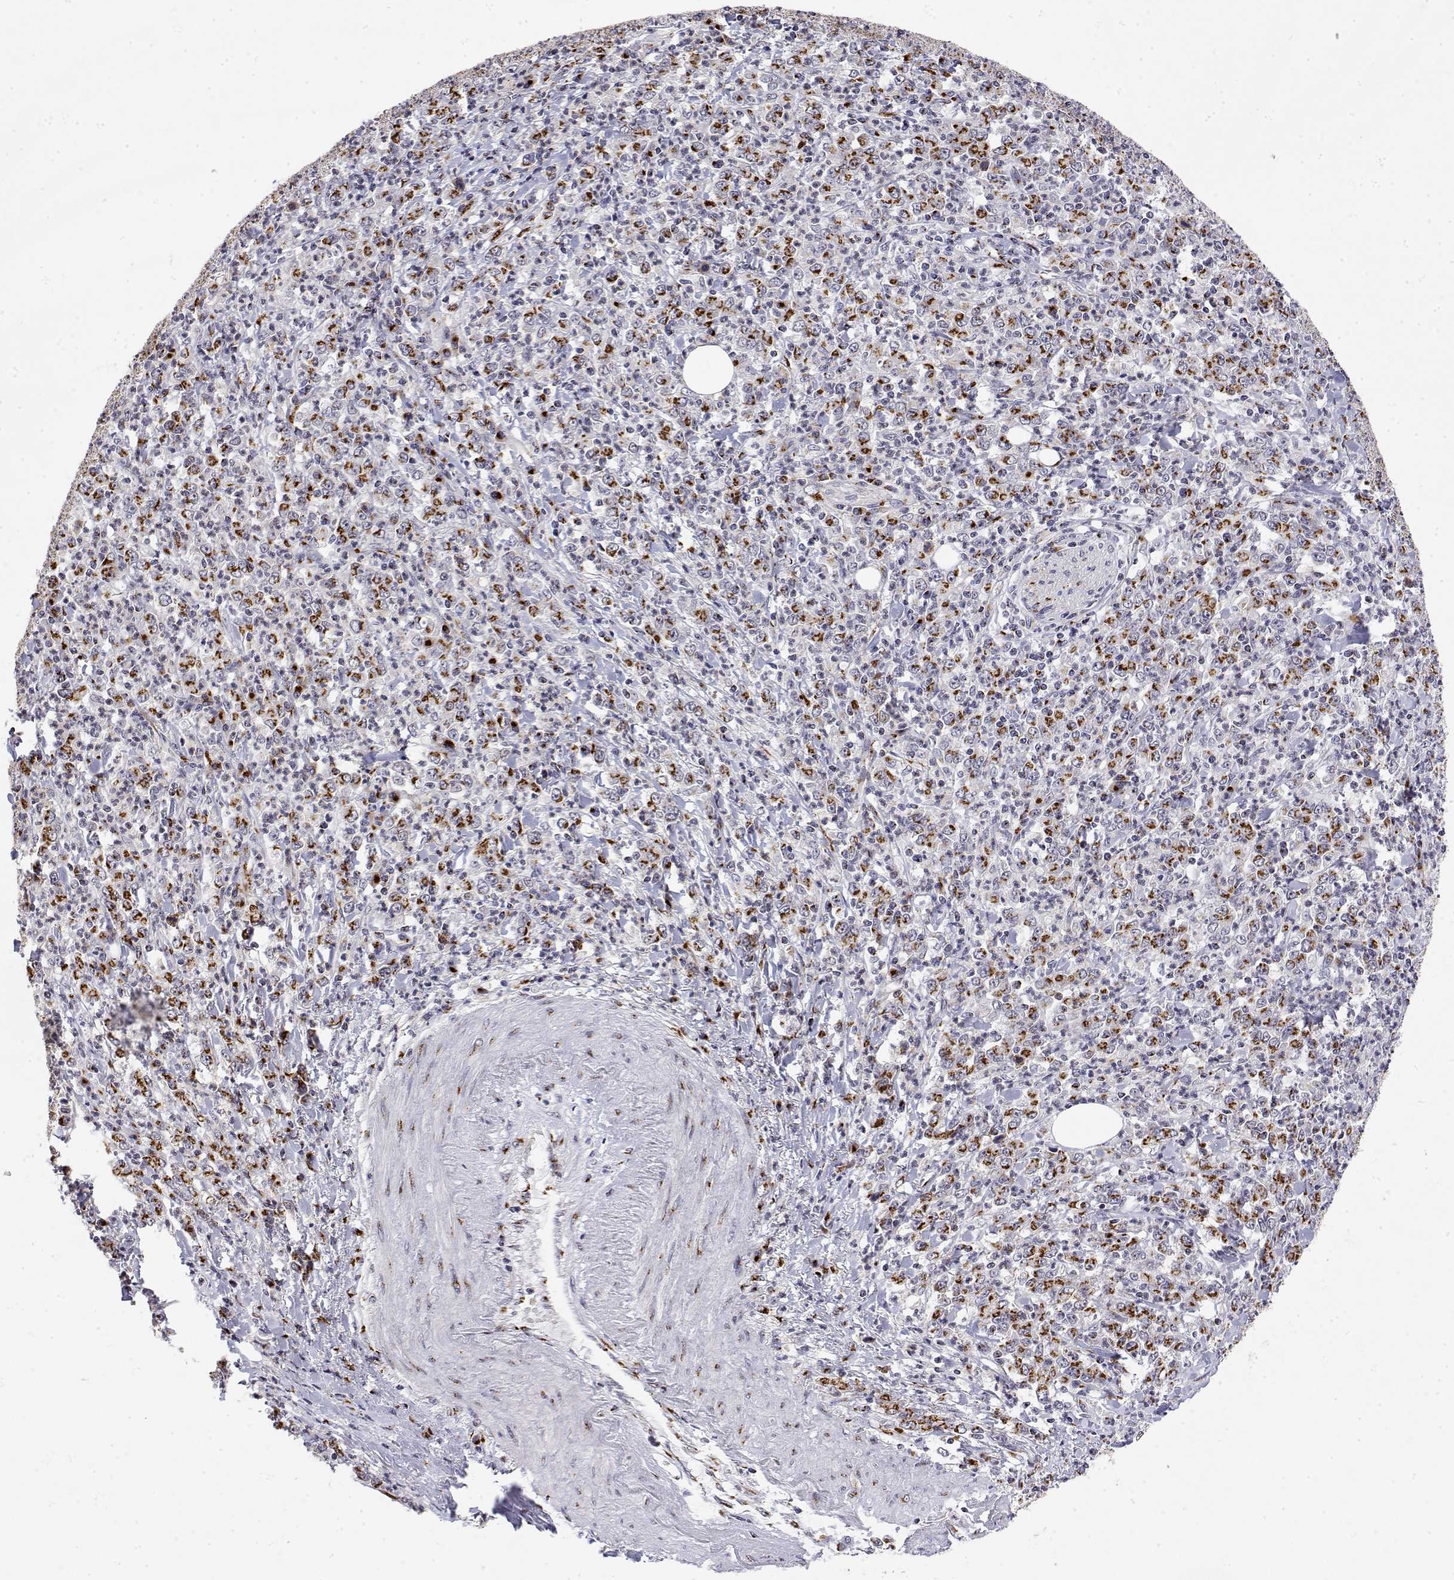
{"staining": {"intensity": "strong", "quantity": "25%-75%", "location": "cytoplasmic/membranous"}, "tissue": "stomach cancer", "cell_type": "Tumor cells", "image_type": "cancer", "snomed": [{"axis": "morphology", "description": "Adenocarcinoma, NOS"}, {"axis": "topography", "description": "Stomach, lower"}], "caption": "Stomach cancer (adenocarcinoma) was stained to show a protein in brown. There is high levels of strong cytoplasmic/membranous positivity in approximately 25%-75% of tumor cells.", "gene": "YIPF3", "patient": {"sex": "female", "age": 71}}